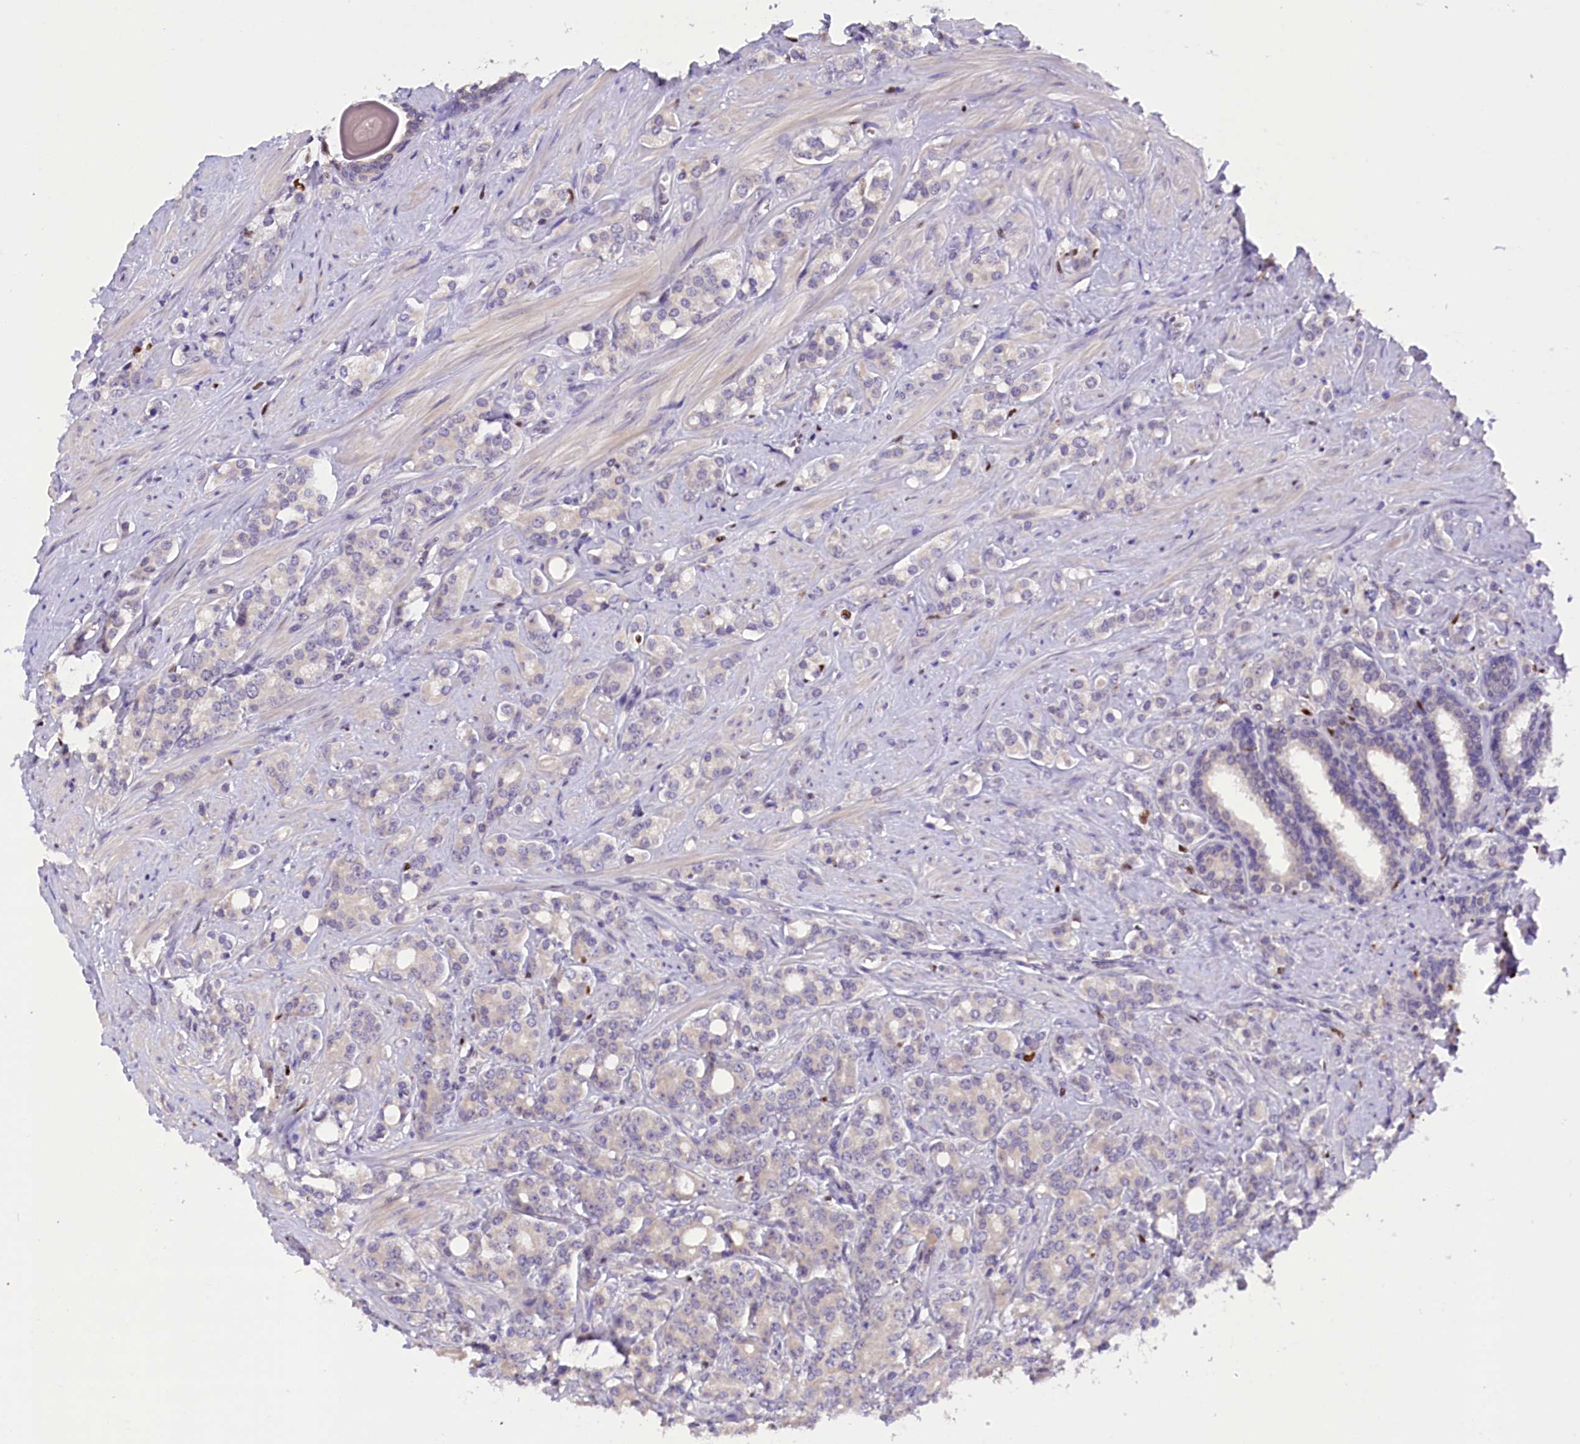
{"staining": {"intensity": "negative", "quantity": "none", "location": "none"}, "tissue": "prostate cancer", "cell_type": "Tumor cells", "image_type": "cancer", "snomed": [{"axis": "morphology", "description": "Adenocarcinoma, High grade"}, {"axis": "topography", "description": "Prostate"}], "caption": "Immunohistochemical staining of prostate high-grade adenocarcinoma exhibits no significant staining in tumor cells. The staining is performed using DAB brown chromogen with nuclei counter-stained in using hematoxylin.", "gene": "BTBD9", "patient": {"sex": "male", "age": 62}}